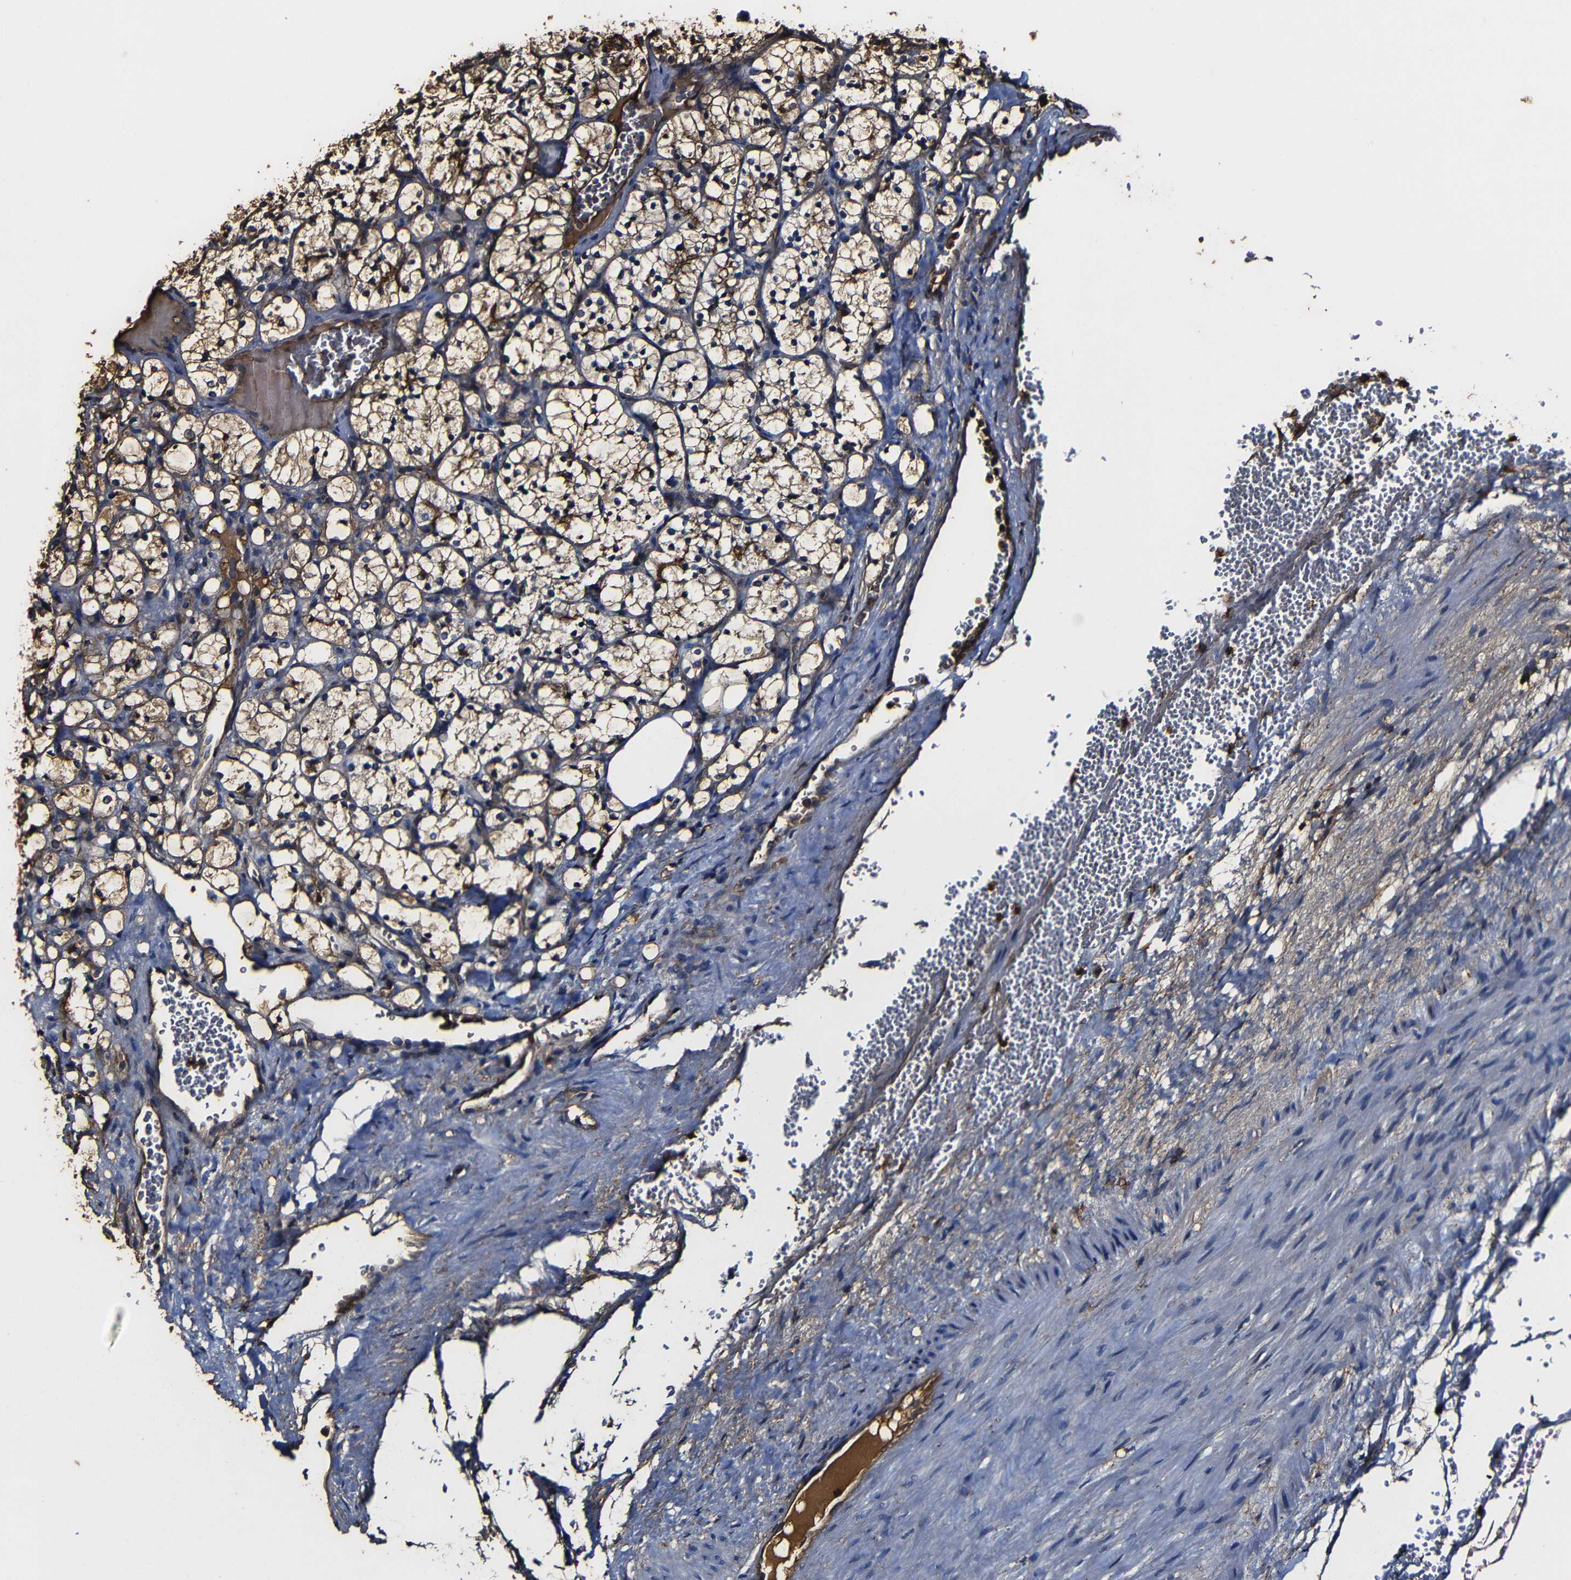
{"staining": {"intensity": "moderate", "quantity": ">75%", "location": "cytoplasmic/membranous"}, "tissue": "renal cancer", "cell_type": "Tumor cells", "image_type": "cancer", "snomed": [{"axis": "morphology", "description": "Adenocarcinoma, NOS"}, {"axis": "topography", "description": "Kidney"}], "caption": "Immunohistochemistry histopathology image of neoplastic tissue: human renal adenocarcinoma stained using immunohistochemistry displays medium levels of moderate protein expression localized specifically in the cytoplasmic/membranous of tumor cells, appearing as a cytoplasmic/membranous brown color.", "gene": "MSN", "patient": {"sex": "female", "age": 69}}